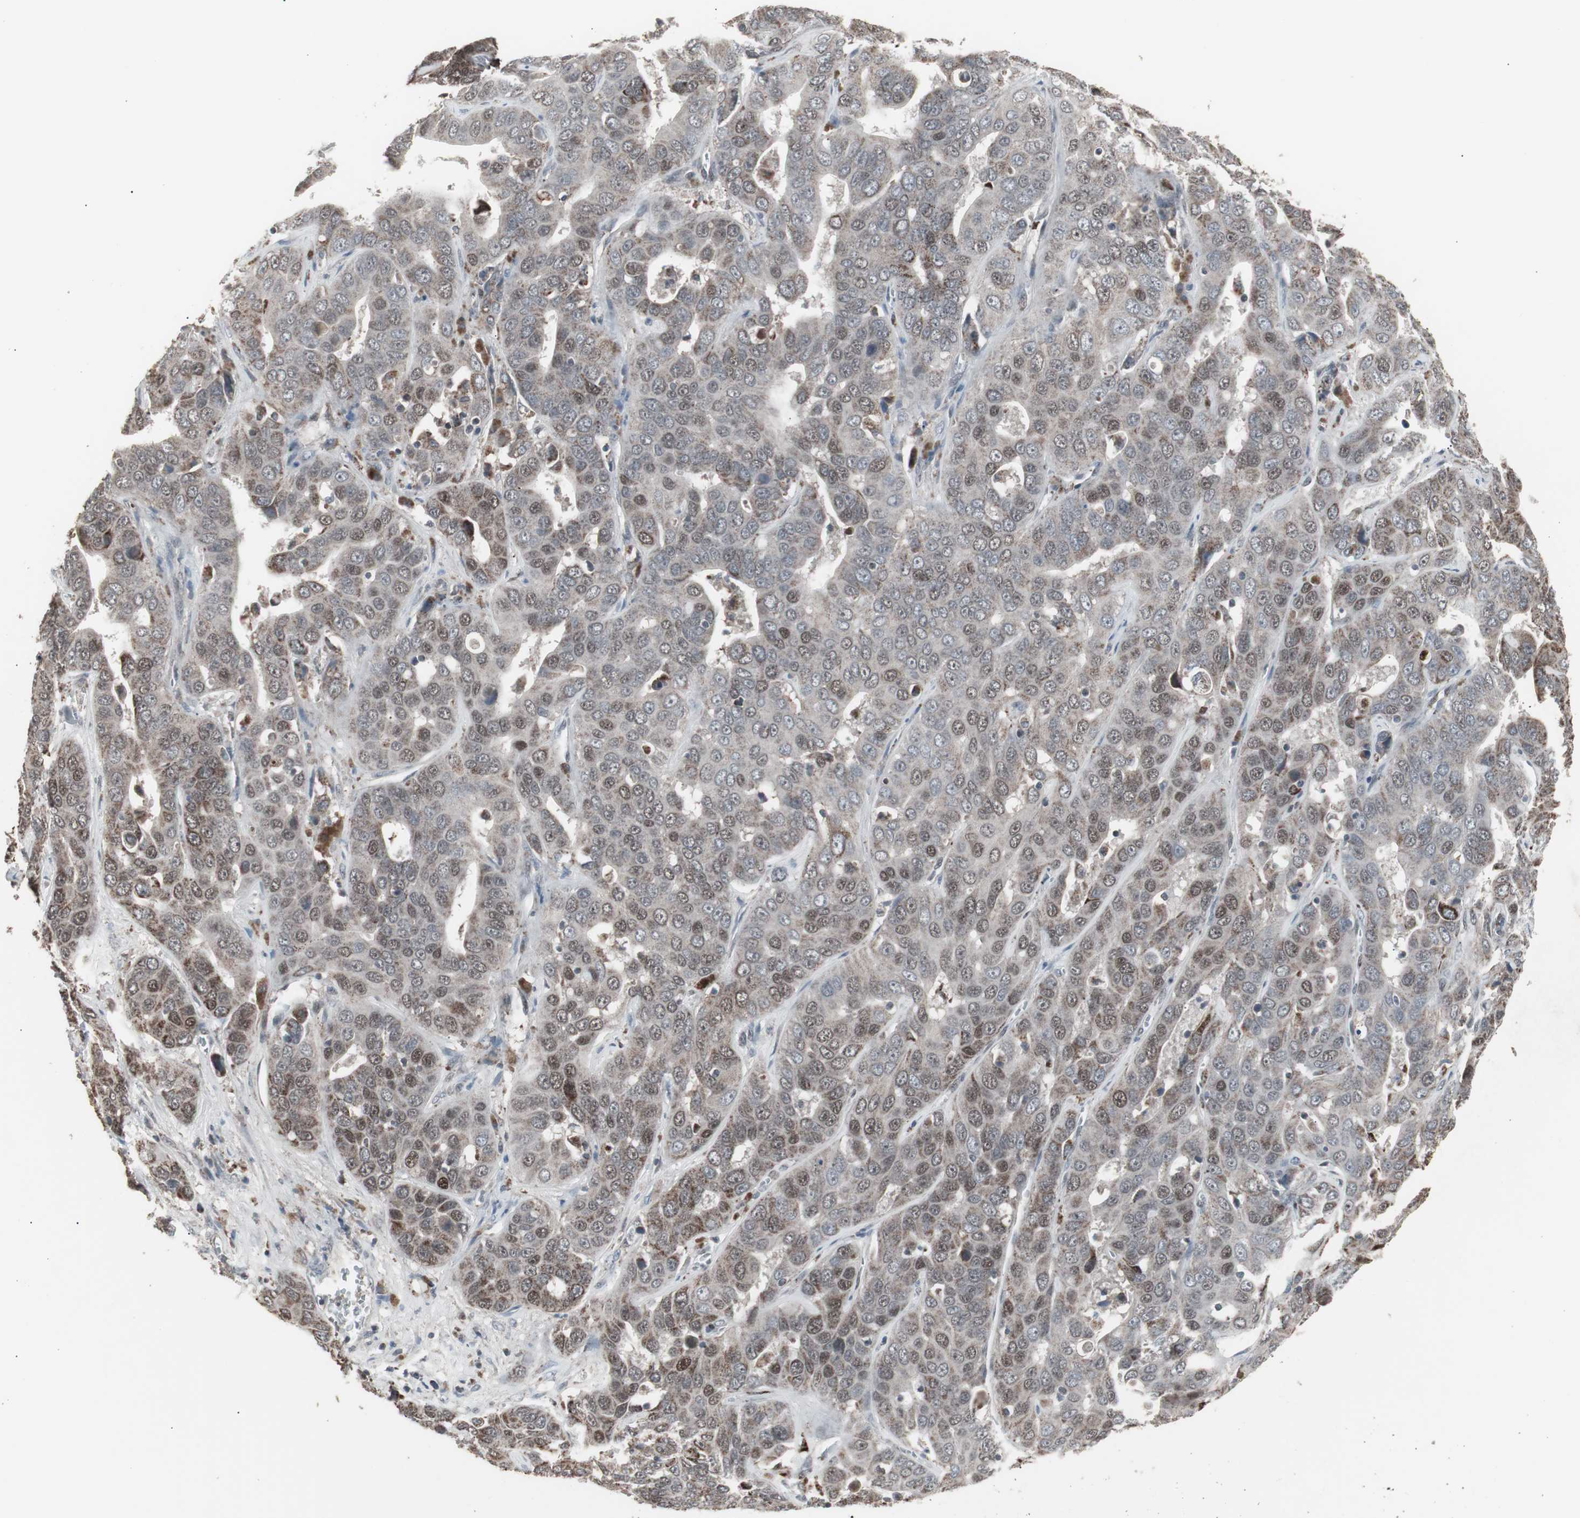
{"staining": {"intensity": "weak", "quantity": ">75%", "location": "cytoplasmic/membranous,nuclear"}, "tissue": "liver cancer", "cell_type": "Tumor cells", "image_type": "cancer", "snomed": [{"axis": "morphology", "description": "Cholangiocarcinoma"}, {"axis": "topography", "description": "Liver"}], "caption": "This image demonstrates IHC staining of human liver cancer, with low weak cytoplasmic/membranous and nuclear staining in about >75% of tumor cells.", "gene": "RXRA", "patient": {"sex": "female", "age": 52}}